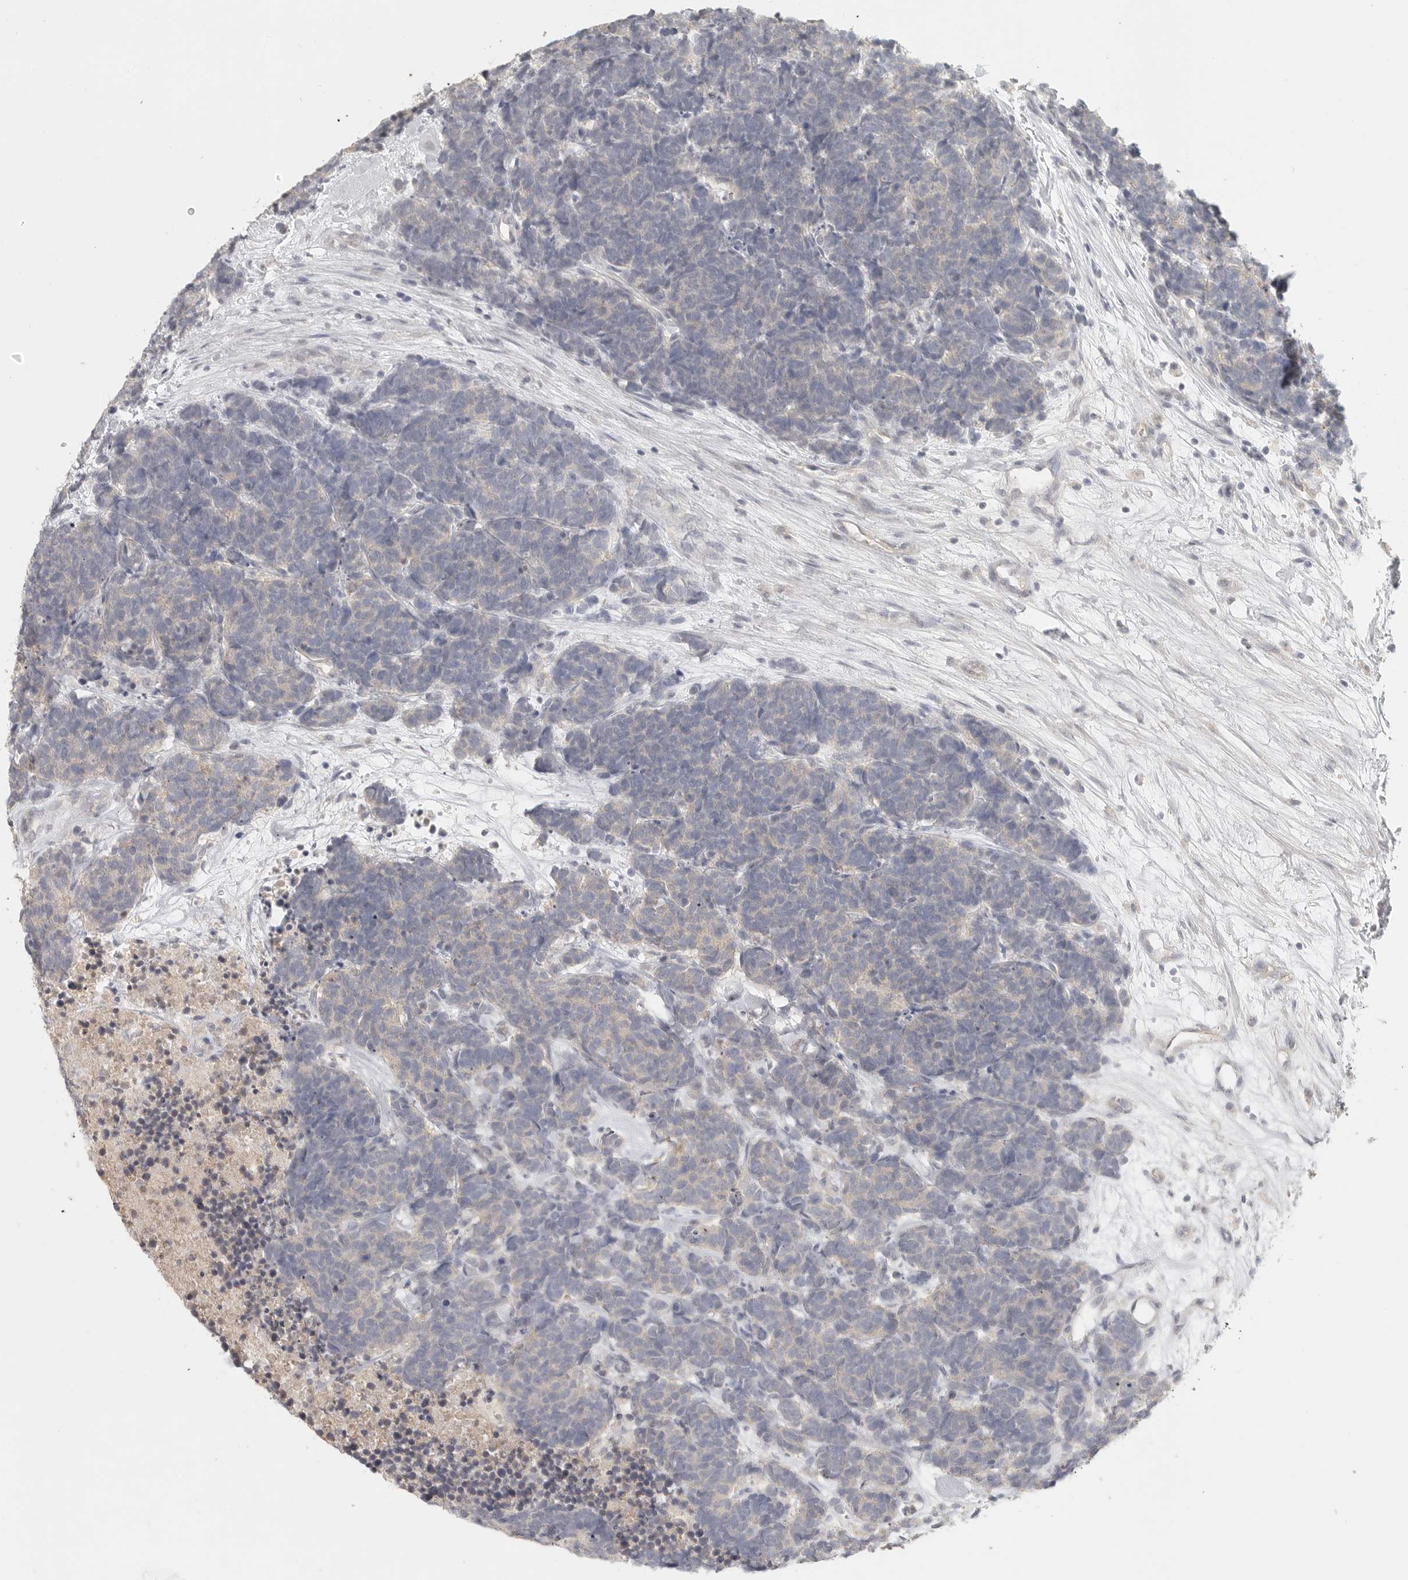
{"staining": {"intensity": "weak", "quantity": "25%-75%", "location": "cytoplasmic/membranous"}, "tissue": "carcinoid", "cell_type": "Tumor cells", "image_type": "cancer", "snomed": [{"axis": "morphology", "description": "Carcinoma, NOS"}, {"axis": "morphology", "description": "Carcinoid, malignant, NOS"}, {"axis": "topography", "description": "Urinary bladder"}], "caption": "Immunohistochemical staining of malignant carcinoid demonstrates weak cytoplasmic/membranous protein positivity in approximately 25%-75% of tumor cells.", "gene": "SLC25A36", "patient": {"sex": "male", "age": 57}}